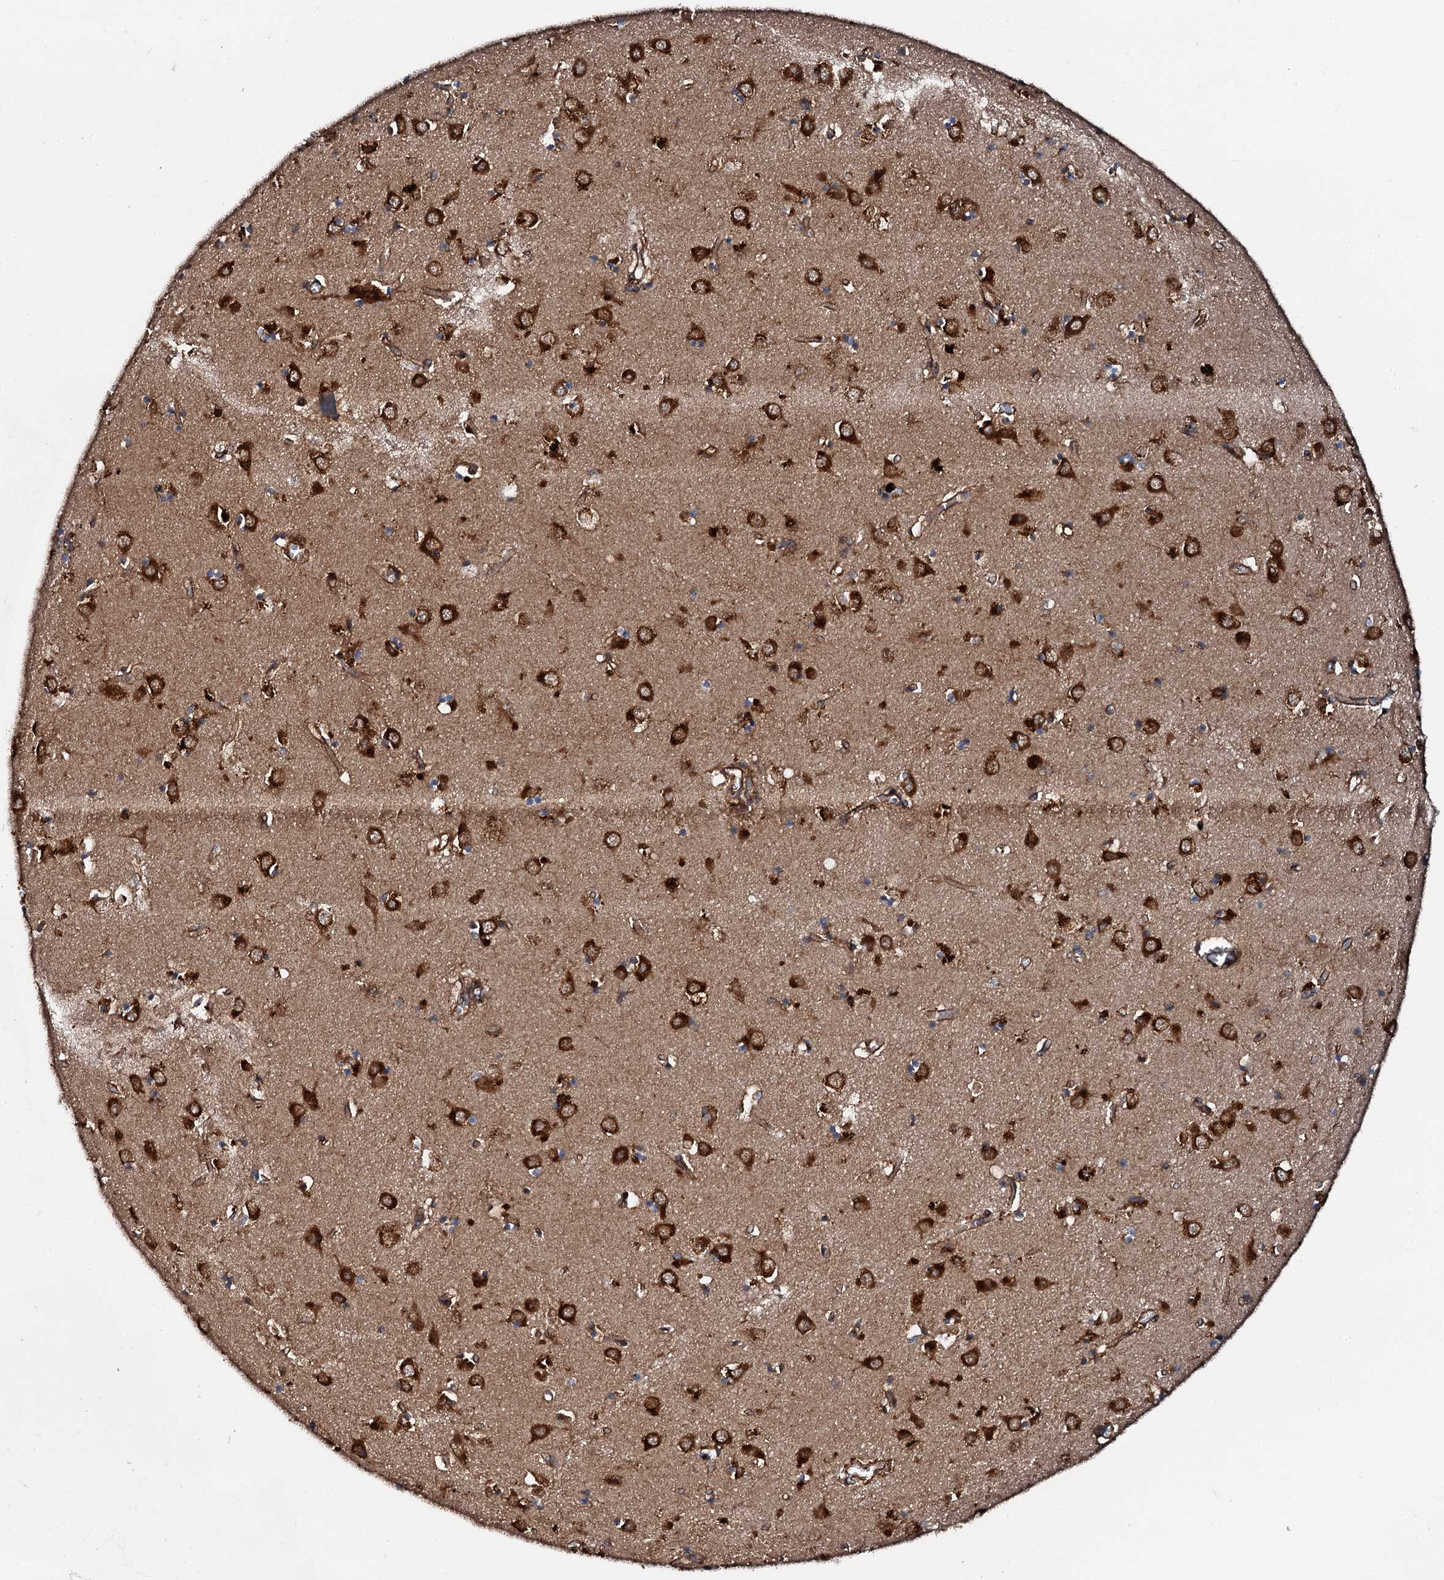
{"staining": {"intensity": "moderate", "quantity": "<25%", "location": "cytoplasmic/membranous"}, "tissue": "caudate", "cell_type": "Glial cells", "image_type": "normal", "snomed": [{"axis": "morphology", "description": "Normal tissue, NOS"}, {"axis": "topography", "description": "Lateral ventricle wall"}], "caption": "Brown immunohistochemical staining in normal human caudate demonstrates moderate cytoplasmic/membranous positivity in about <25% of glial cells. Using DAB (3,3'-diaminobenzidine) (brown) and hematoxylin (blue) stains, captured at high magnification using brightfield microscopy.", "gene": "FLYWCH1", "patient": {"sex": "male", "age": 70}}